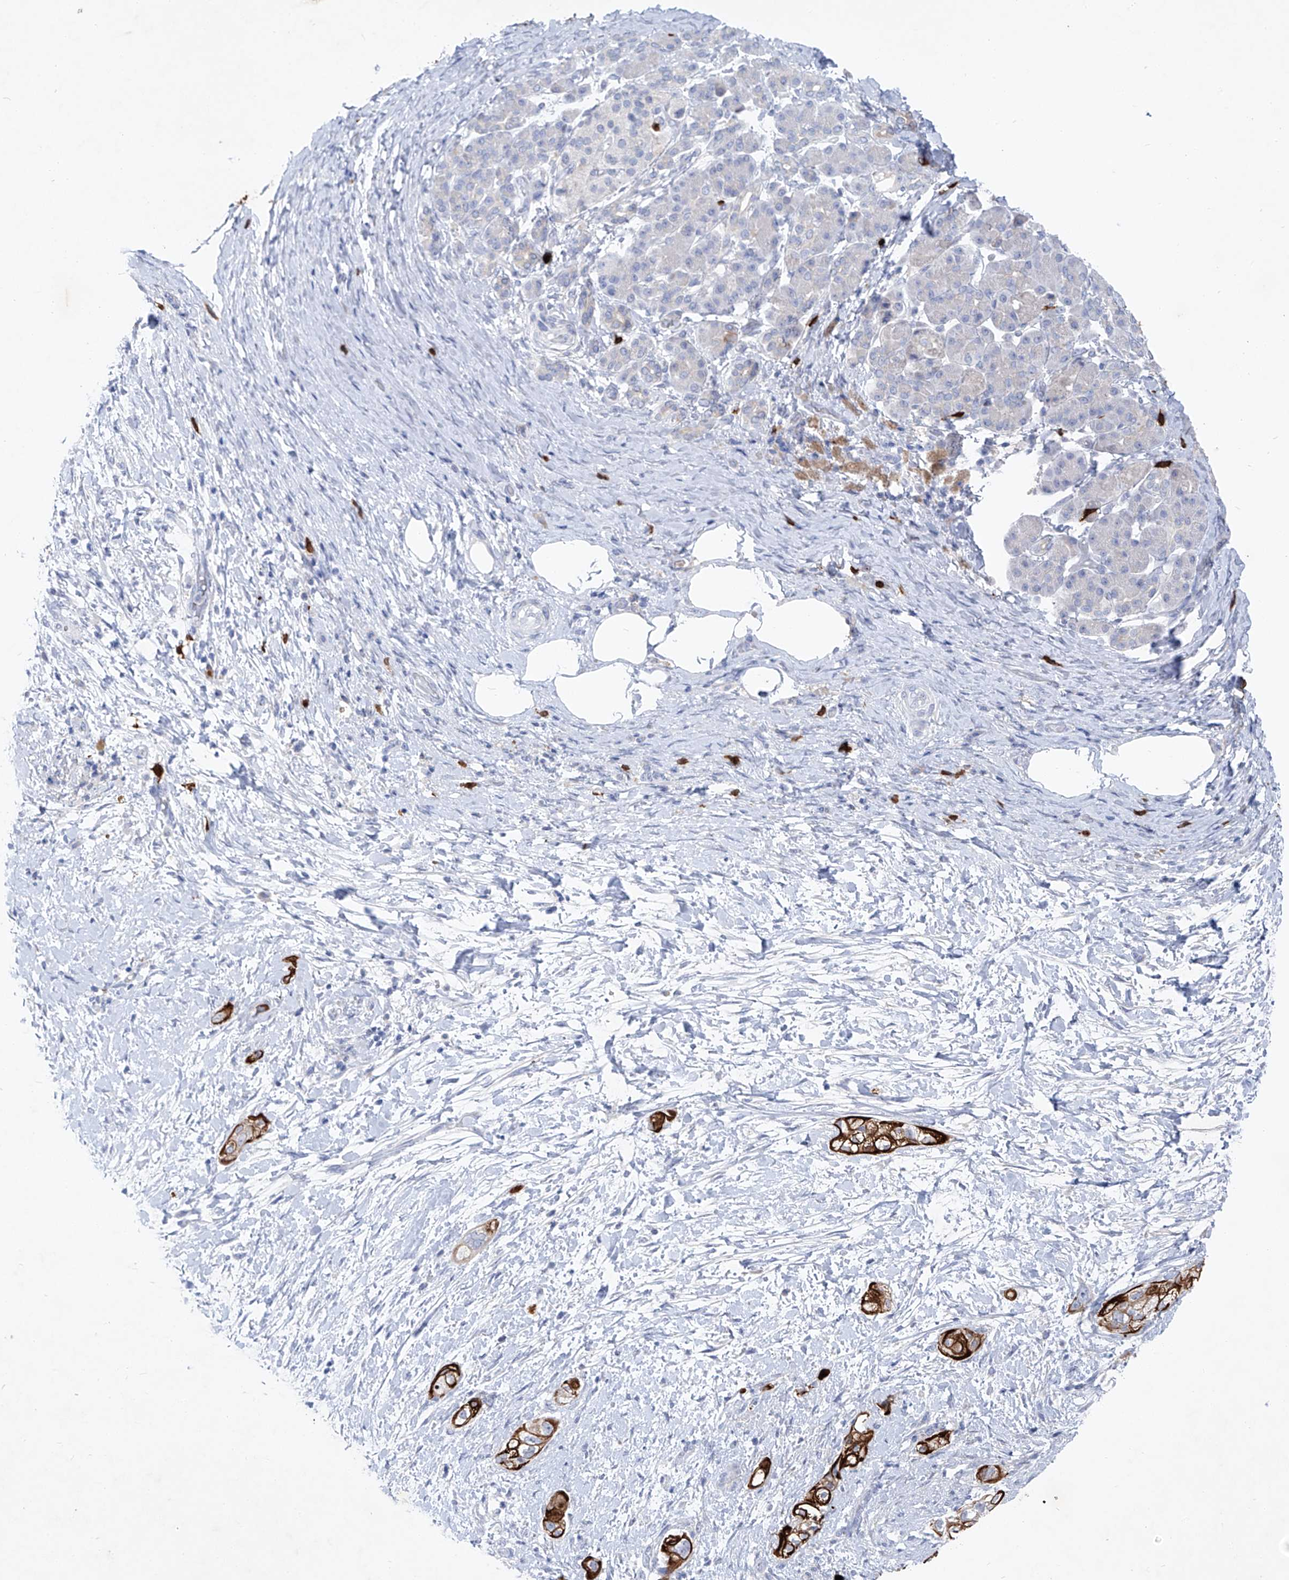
{"staining": {"intensity": "strong", "quantity": "25%-75%", "location": "cytoplasmic/membranous"}, "tissue": "pancreatic cancer", "cell_type": "Tumor cells", "image_type": "cancer", "snomed": [{"axis": "morphology", "description": "Adenocarcinoma, NOS"}, {"axis": "topography", "description": "Pancreas"}], "caption": "About 25%-75% of tumor cells in pancreatic adenocarcinoma show strong cytoplasmic/membranous protein expression as visualized by brown immunohistochemical staining.", "gene": "FRS3", "patient": {"sex": "male", "age": 58}}